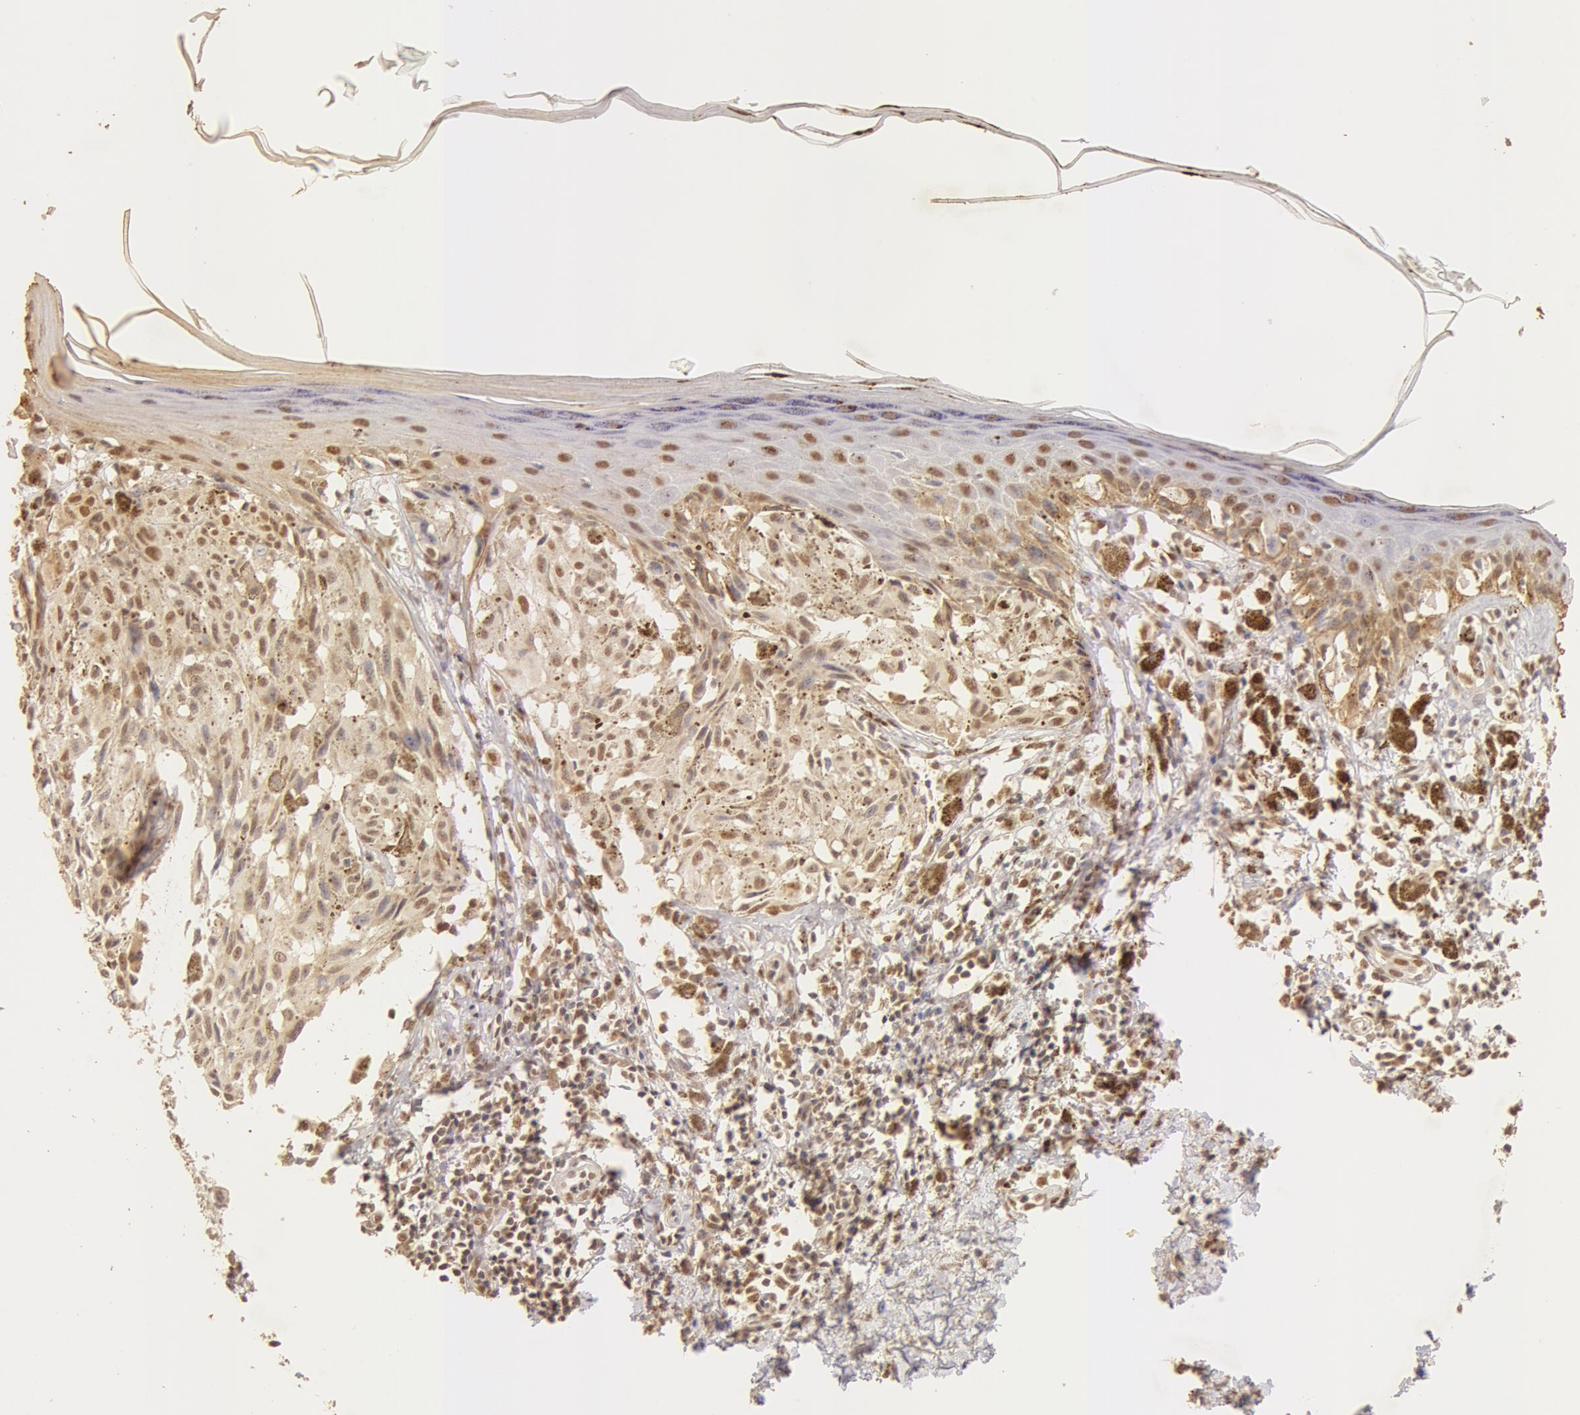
{"staining": {"intensity": "moderate", "quantity": ">75%", "location": "cytoplasmic/membranous,nuclear"}, "tissue": "melanoma", "cell_type": "Tumor cells", "image_type": "cancer", "snomed": [{"axis": "morphology", "description": "Malignant melanoma, NOS"}, {"axis": "topography", "description": "Skin"}], "caption": "DAB immunohistochemical staining of melanoma demonstrates moderate cytoplasmic/membranous and nuclear protein expression in about >75% of tumor cells. (DAB IHC with brightfield microscopy, high magnification).", "gene": "SNRNP70", "patient": {"sex": "female", "age": 72}}